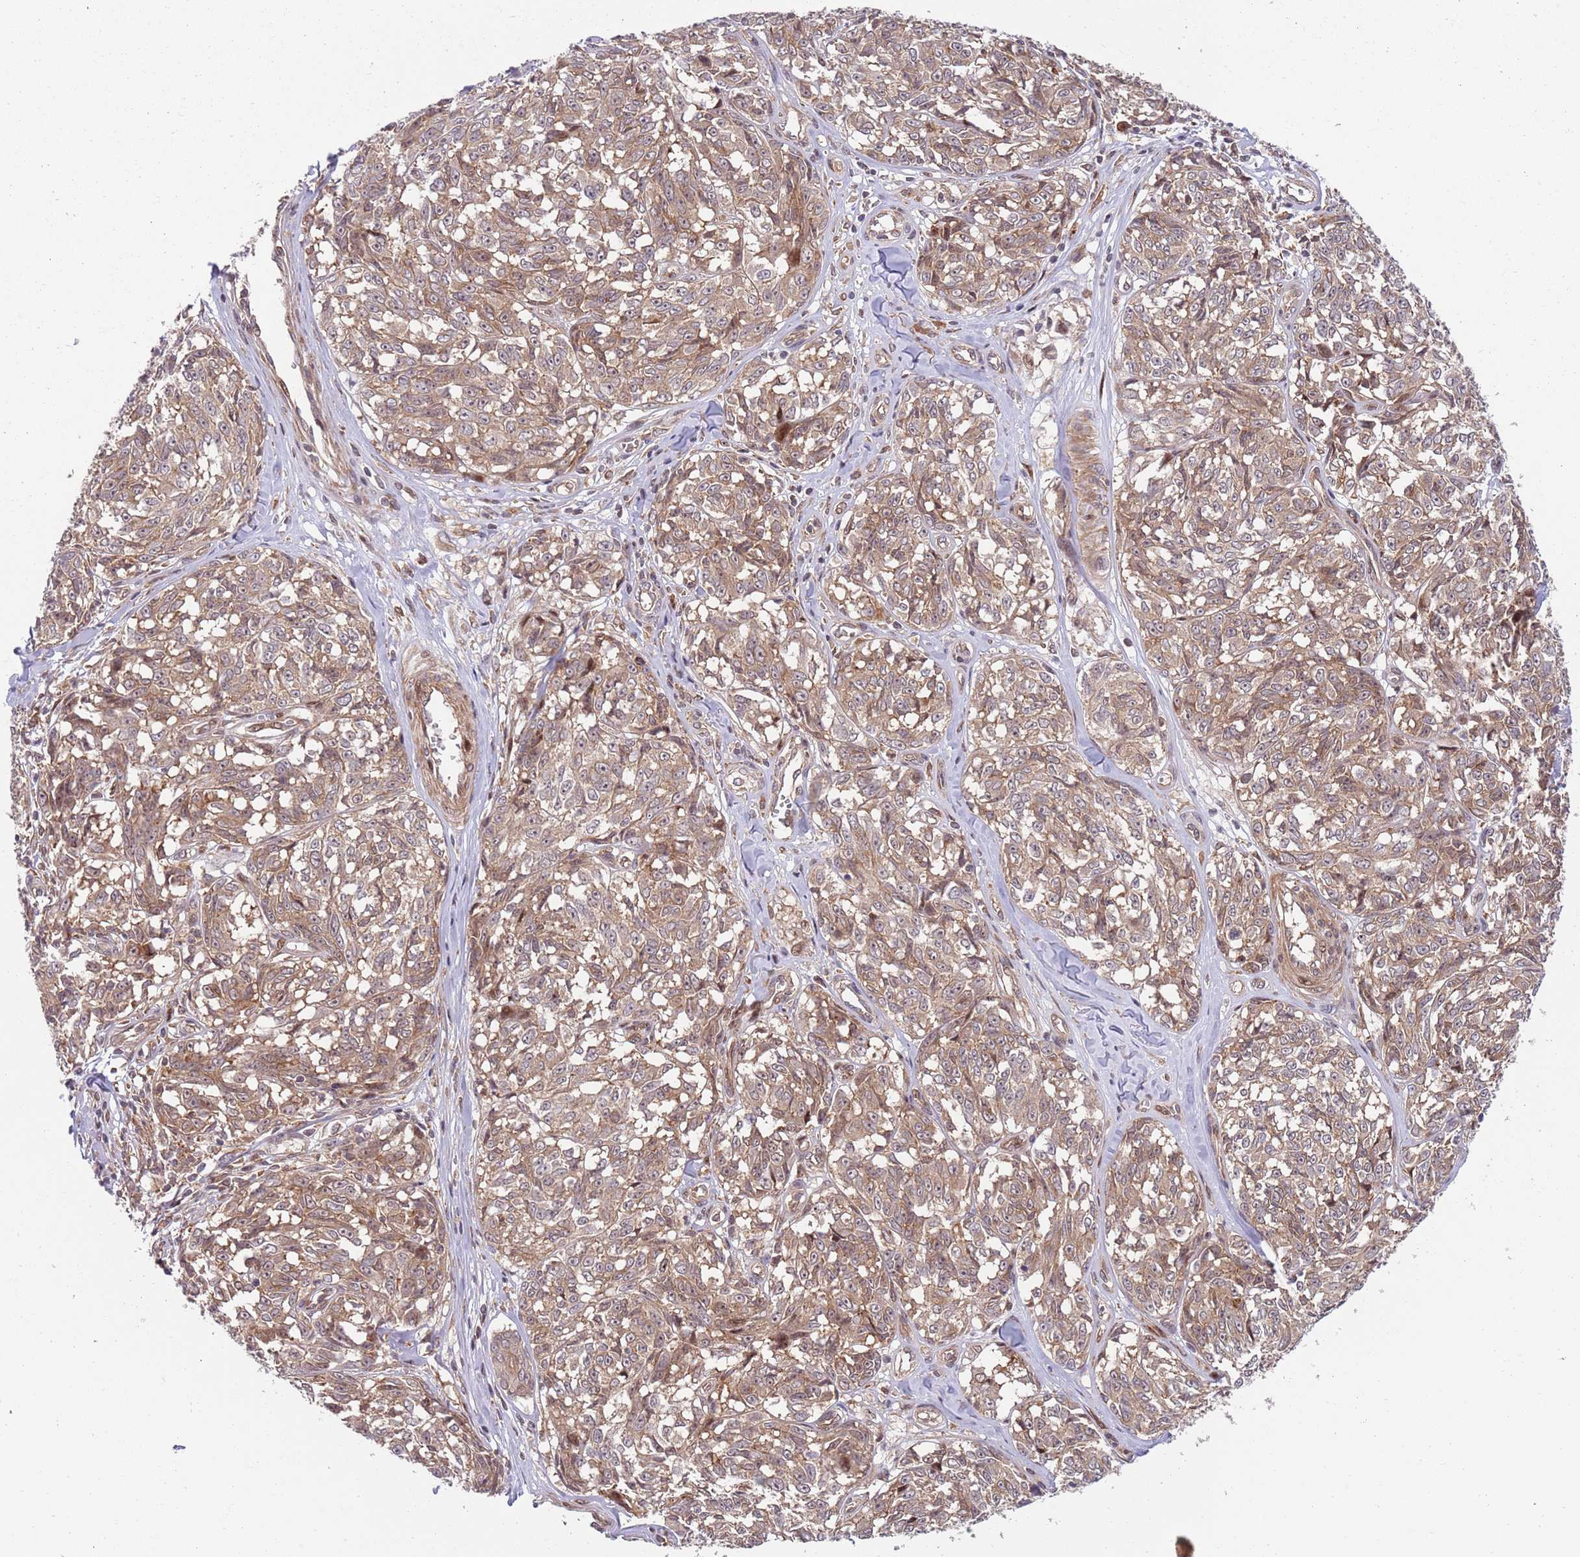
{"staining": {"intensity": "moderate", "quantity": ">75%", "location": "cytoplasmic/membranous,nuclear"}, "tissue": "melanoma", "cell_type": "Tumor cells", "image_type": "cancer", "snomed": [{"axis": "morphology", "description": "Normal tissue, NOS"}, {"axis": "morphology", "description": "Malignant melanoma, NOS"}, {"axis": "topography", "description": "Skin"}], "caption": "Melanoma tissue displays moderate cytoplasmic/membranous and nuclear positivity in approximately >75% of tumor cells", "gene": "GGA1", "patient": {"sex": "female", "age": 64}}